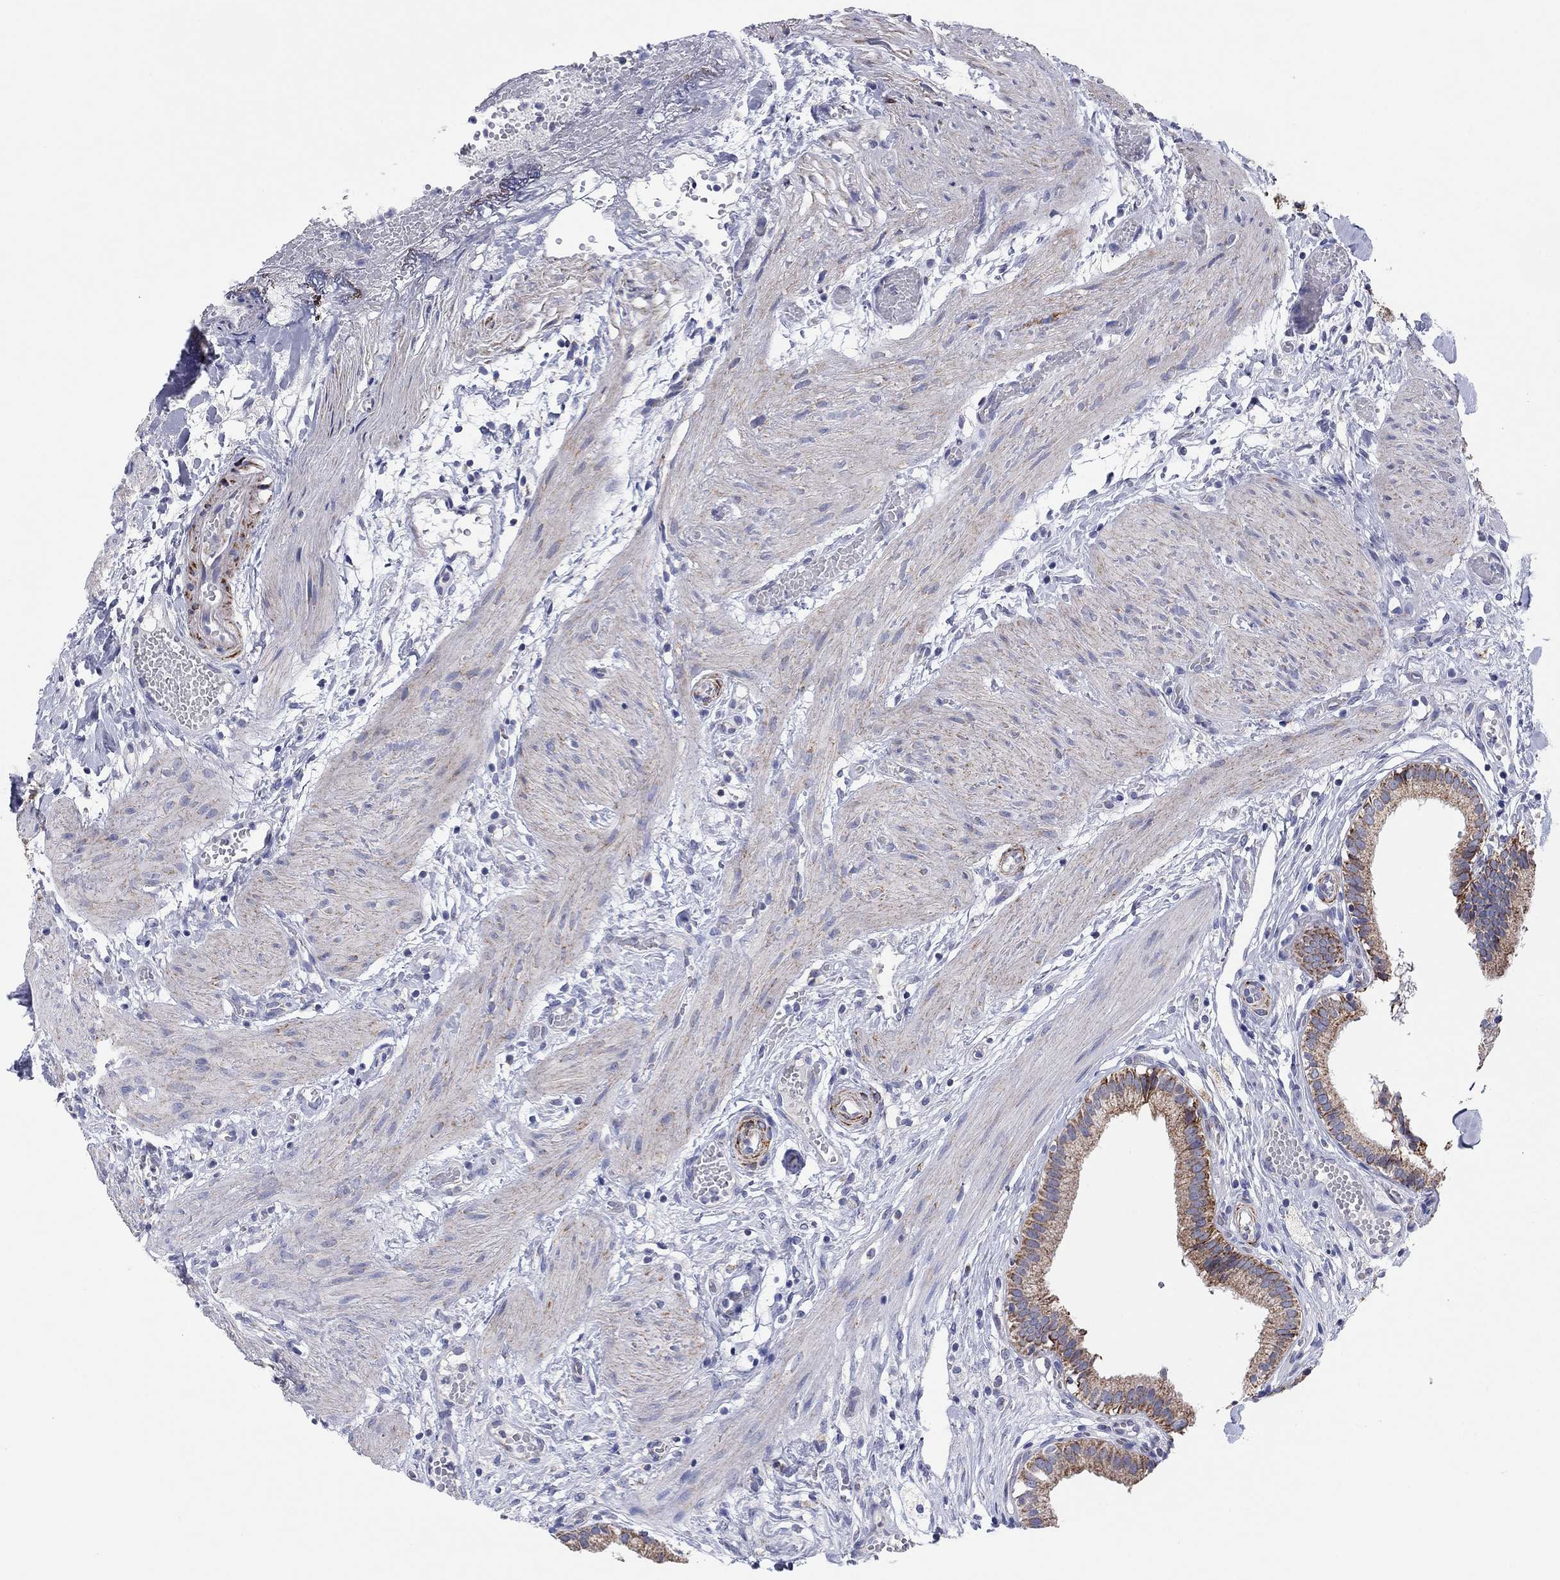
{"staining": {"intensity": "moderate", "quantity": "25%-75%", "location": "cytoplasmic/membranous"}, "tissue": "gallbladder", "cell_type": "Glandular cells", "image_type": "normal", "snomed": [{"axis": "morphology", "description": "Normal tissue, NOS"}, {"axis": "topography", "description": "Gallbladder"}], "caption": "High-magnification brightfield microscopy of unremarkable gallbladder stained with DAB (brown) and counterstained with hematoxylin (blue). glandular cells exhibit moderate cytoplasmic/membranous positivity is seen in approximately25%-75% of cells.", "gene": "MGST3", "patient": {"sex": "female", "age": 24}}